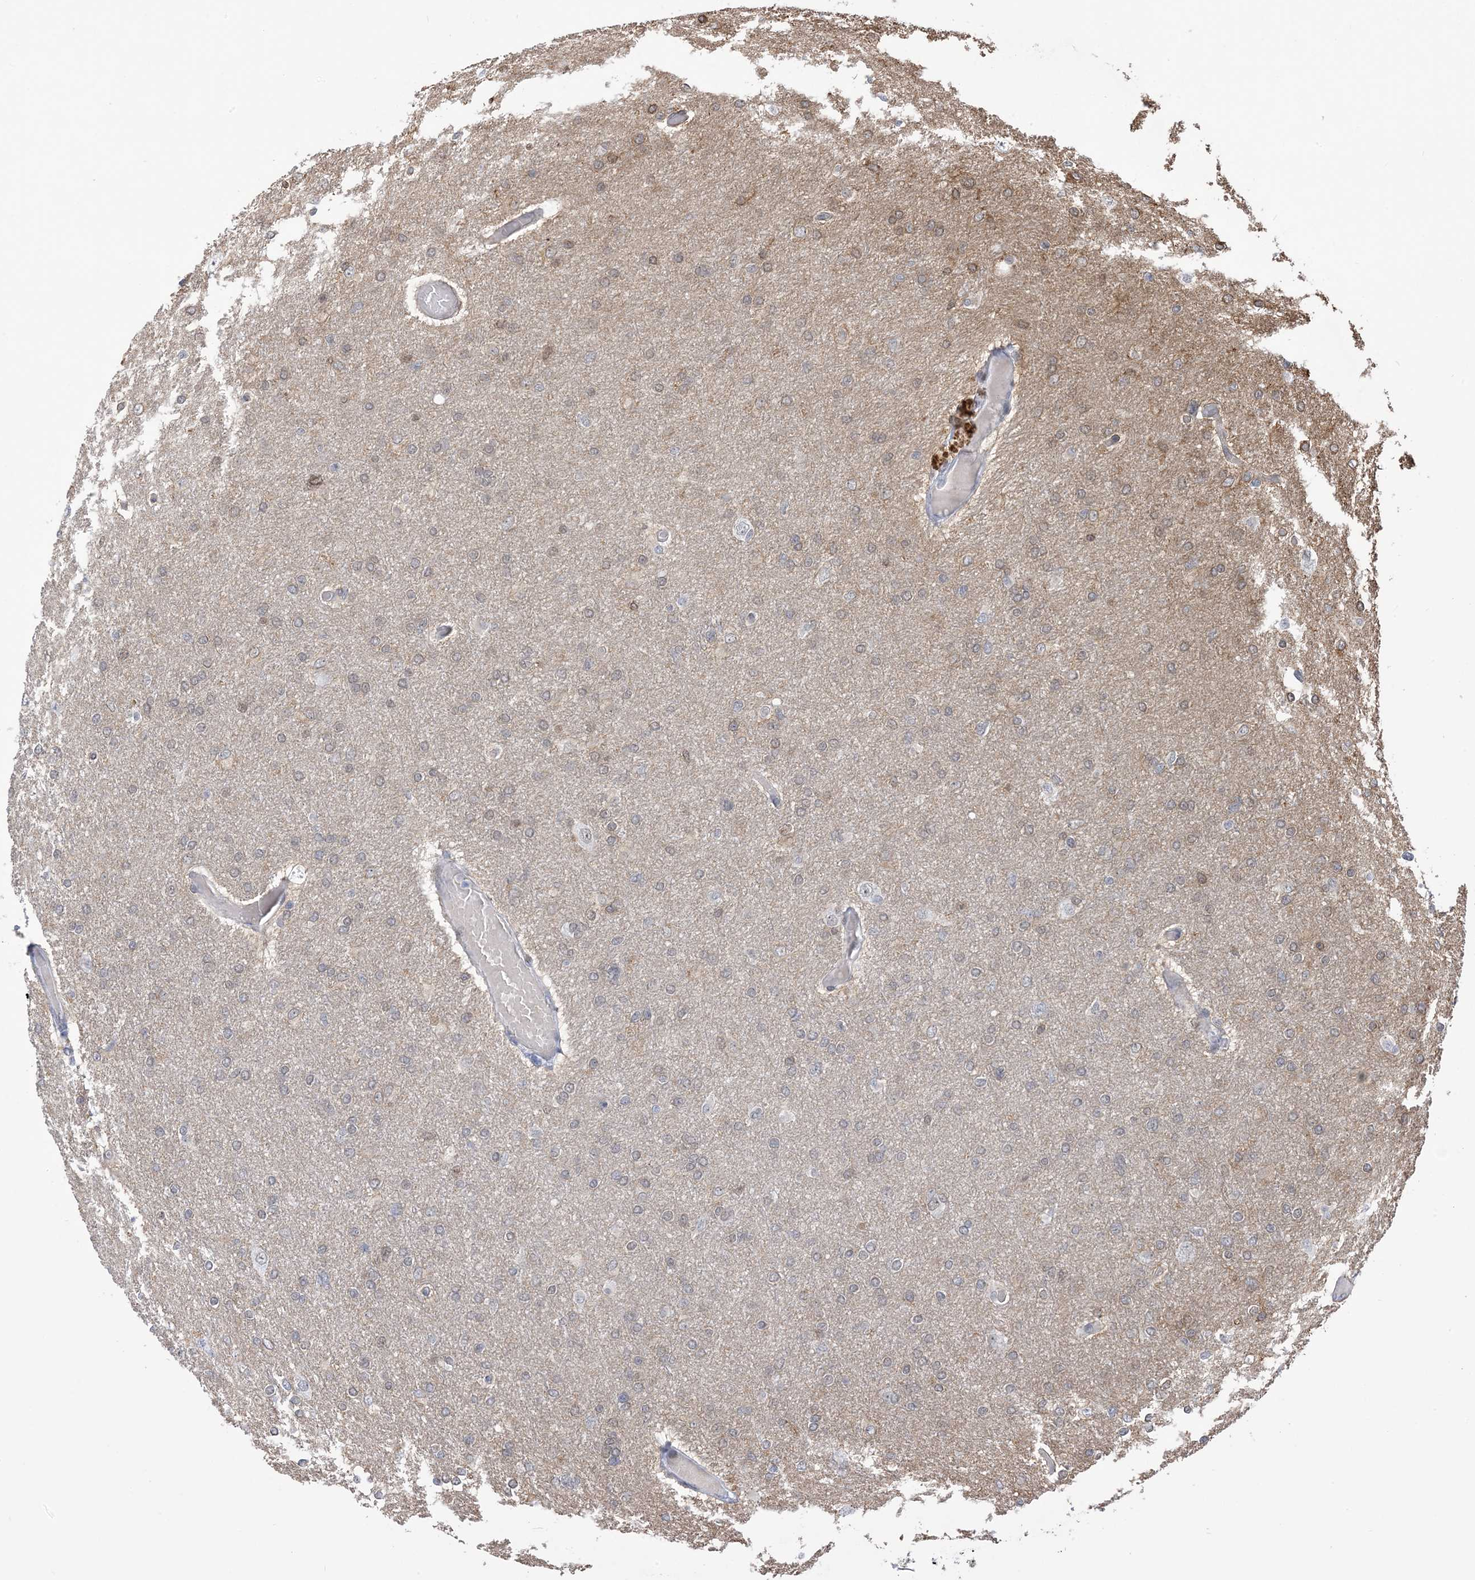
{"staining": {"intensity": "moderate", "quantity": "<25%", "location": "nuclear"}, "tissue": "glioma", "cell_type": "Tumor cells", "image_type": "cancer", "snomed": [{"axis": "morphology", "description": "Glioma, malignant, High grade"}, {"axis": "topography", "description": "Cerebral cortex"}], "caption": "DAB (3,3'-diaminobenzidine) immunohistochemical staining of glioma demonstrates moderate nuclear protein expression in about <25% of tumor cells.", "gene": "ZNF8", "patient": {"sex": "female", "age": 36}}